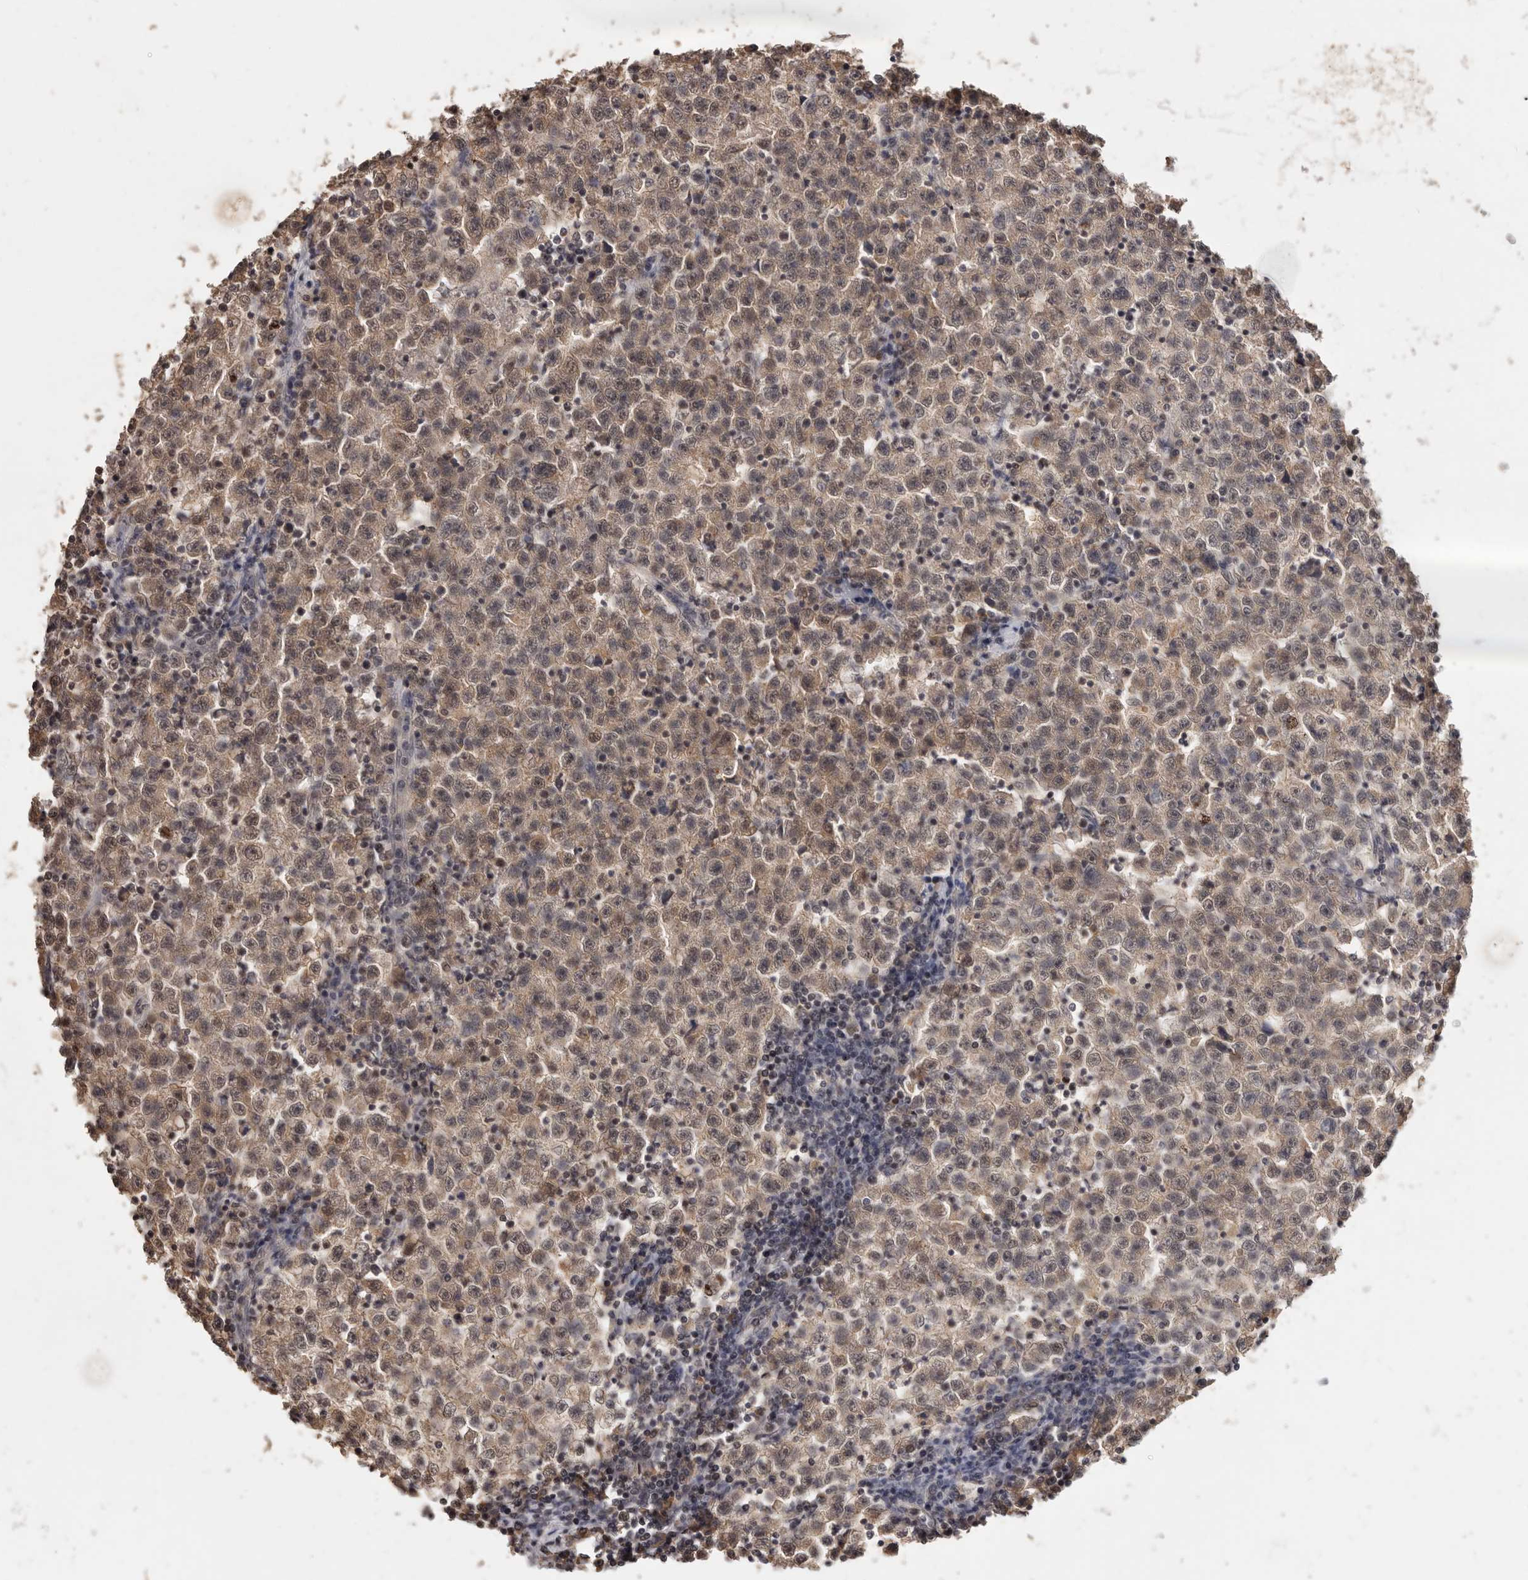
{"staining": {"intensity": "moderate", "quantity": ">75%", "location": "cytoplasmic/membranous,nuclear"}, "tissue": "testis cancer", "cell_type": "Tumor cells", "image_type": "cancer", "snomed": [{"axis": "morphology", "description": "Seminoma, NOS"}, {"axis": "topography", "description": "Testis"}], "caption": "Immunohistochemistry (IHC) of human testis seminoma exhibits medium levels of moderate cytoplasmic/membranous and nuclear staining in about >75% of tumor cells. The staining was performed using DAB to visualize the protein expression in brown, while the nuclei were stained in blue with hematoxylin (Magnification: 20x).", "gene": "TSPAN13", "patient": {"sex": "male", "age": 22}}